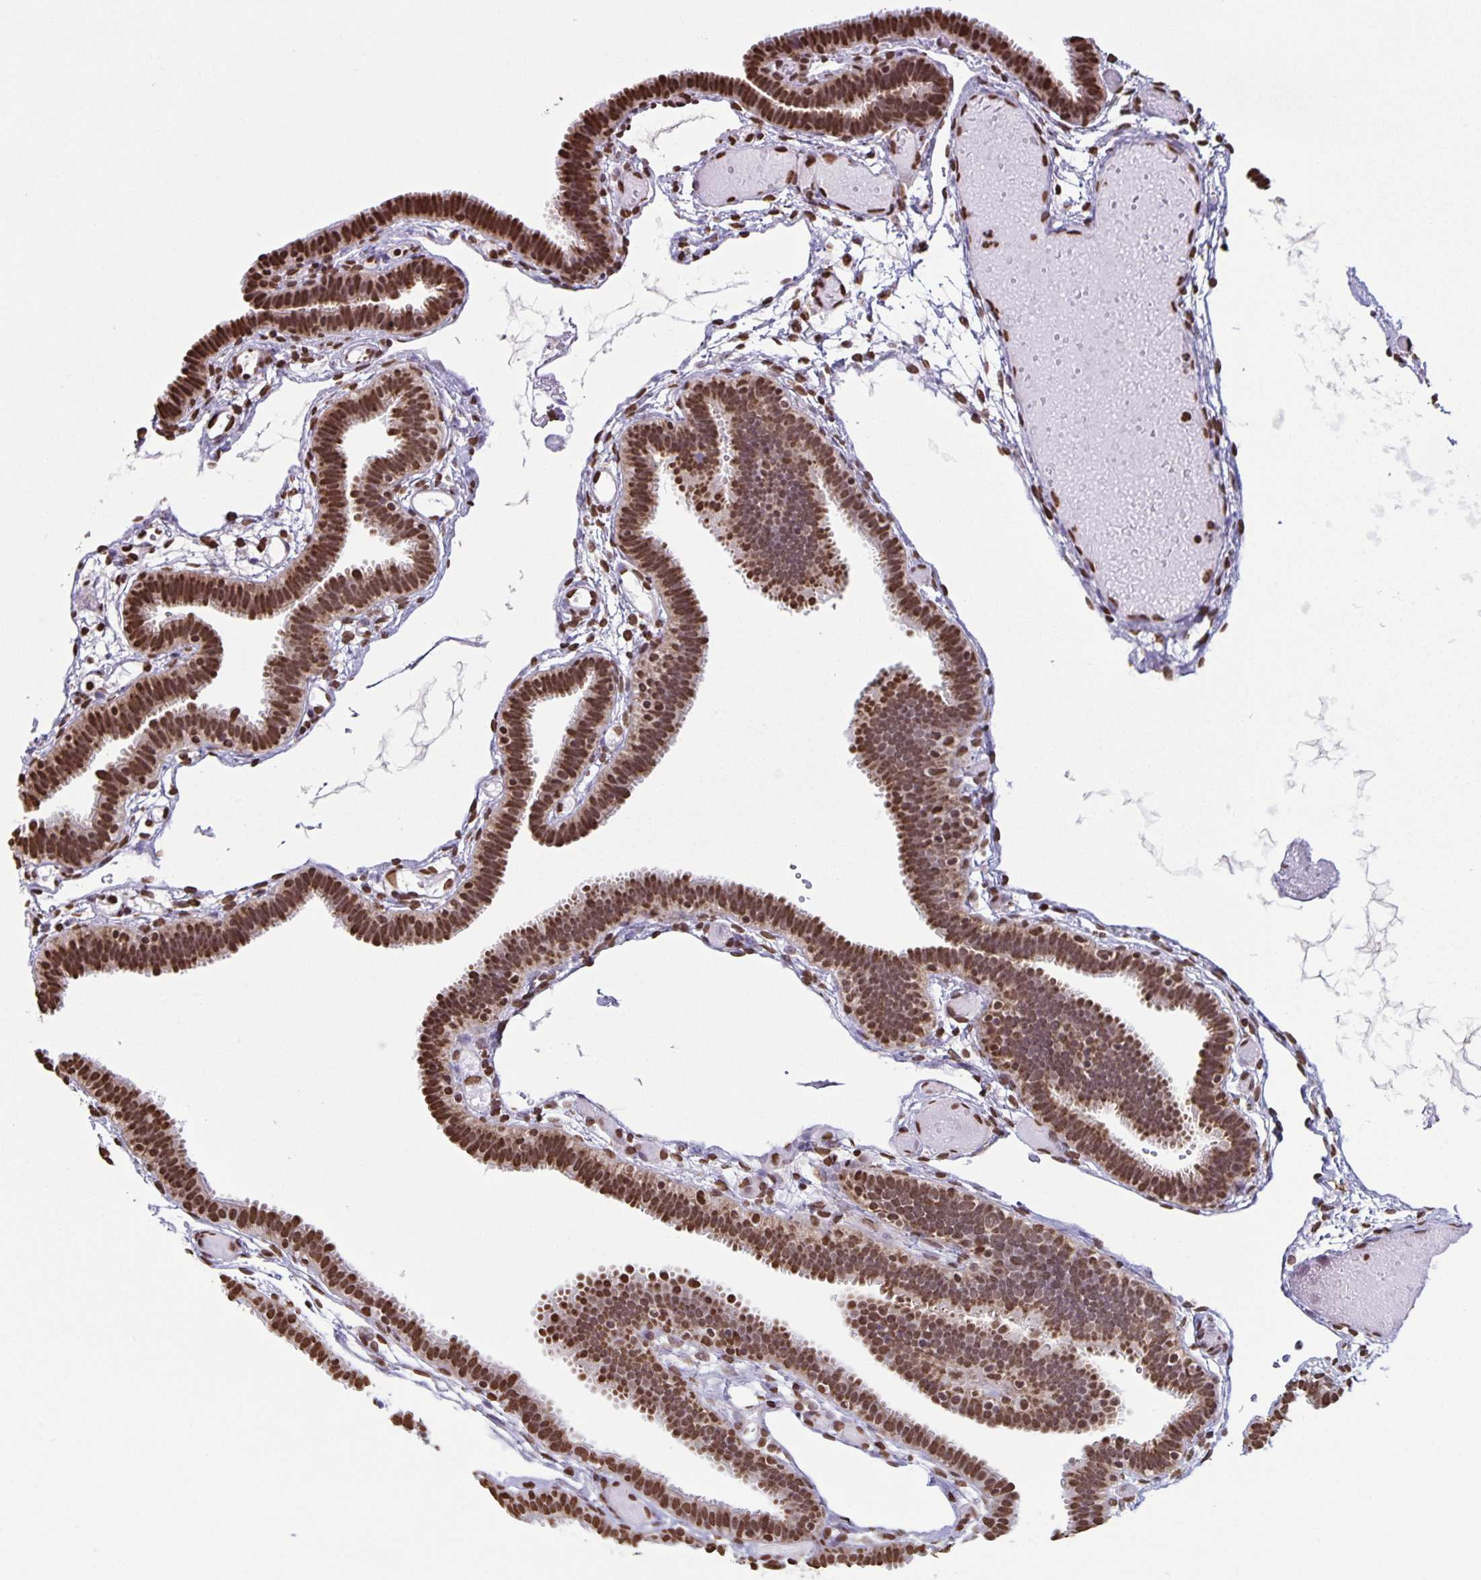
{"staining": {"intensity": "strong", "quantity": ">75%", "location": "nuclear"}, "tissue": "fallopian tube", "cell_type": "Glandular cells", "image_type": "normal", "snomed": [{"axis": "morphology", "description": "Normal tissue, NOS"}, {"axis": "topography", "description": "Fallopian tube"}], "caption": "A brown stain shows strong nuclear positivity of a protein in glandular cells of normal human fallopian tube. The staining was performed using DAB (3,3'-diaminobenzidine) to visualize the protein expression in brown, while the nuclei were stained in blue with hematoxylin (Magnification: 20x).", "gene": "DUT", "patient": {"sex": "female", "age": 37}}